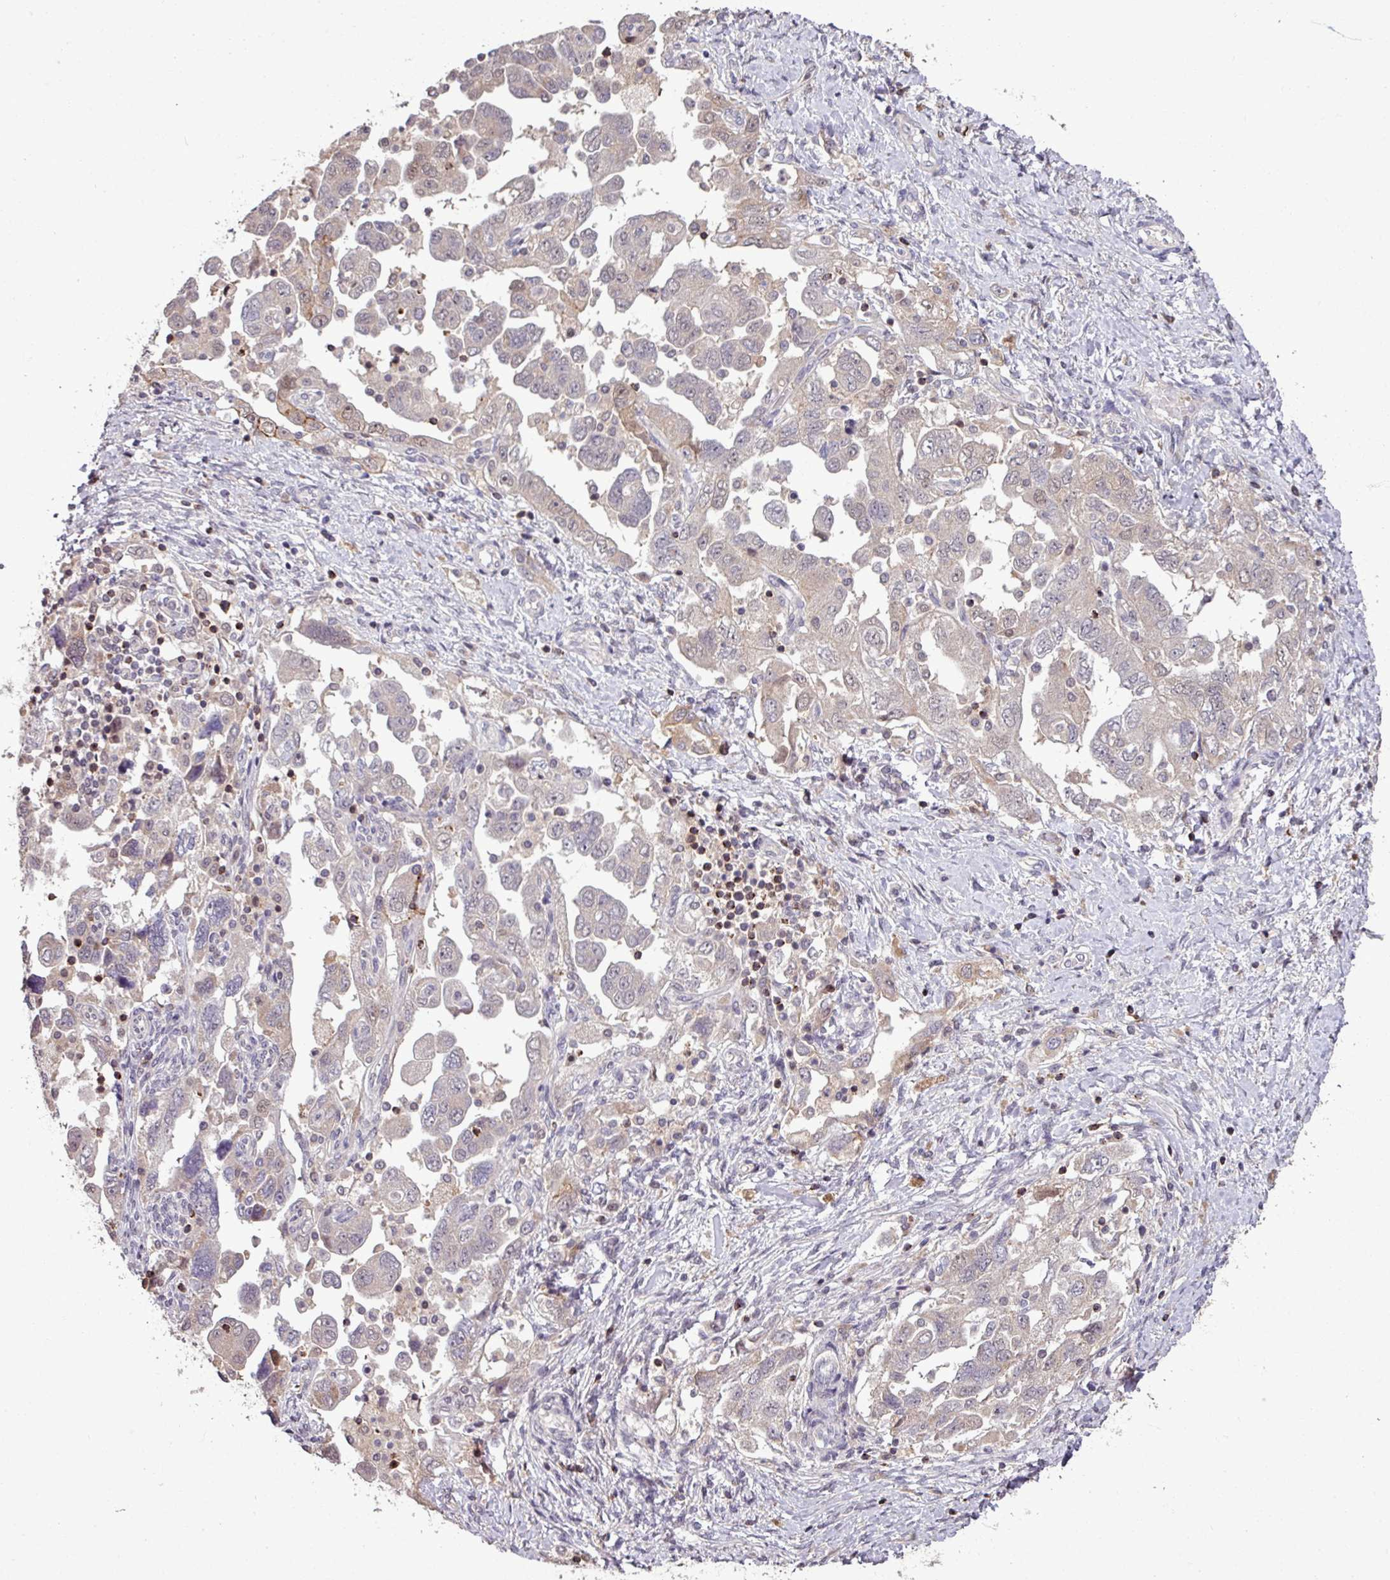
{"staining": {"intensity": "weak", "quantity": "<25%", "location": "cytoplasmic/membranous"}, "tissue": "ovarian cancer", "cell_type": "Tumor cells", "image_type": "cancer", "snomed": [{"axis": "morphology", "description": "Carcinoma, NOS"}, {"axis": "morphology", "description": "Cystadenocarcinoma, serous, NOS"}, {"axis": "topography", "description": "Ovary"}], "caption": "Human ovarian cancer stained for a protein using immunohistochemistry (IHC) reveals no positivity in tumor cells.", "gene": "OR6B1", "patient": {"sex": "female", "age": 69}}